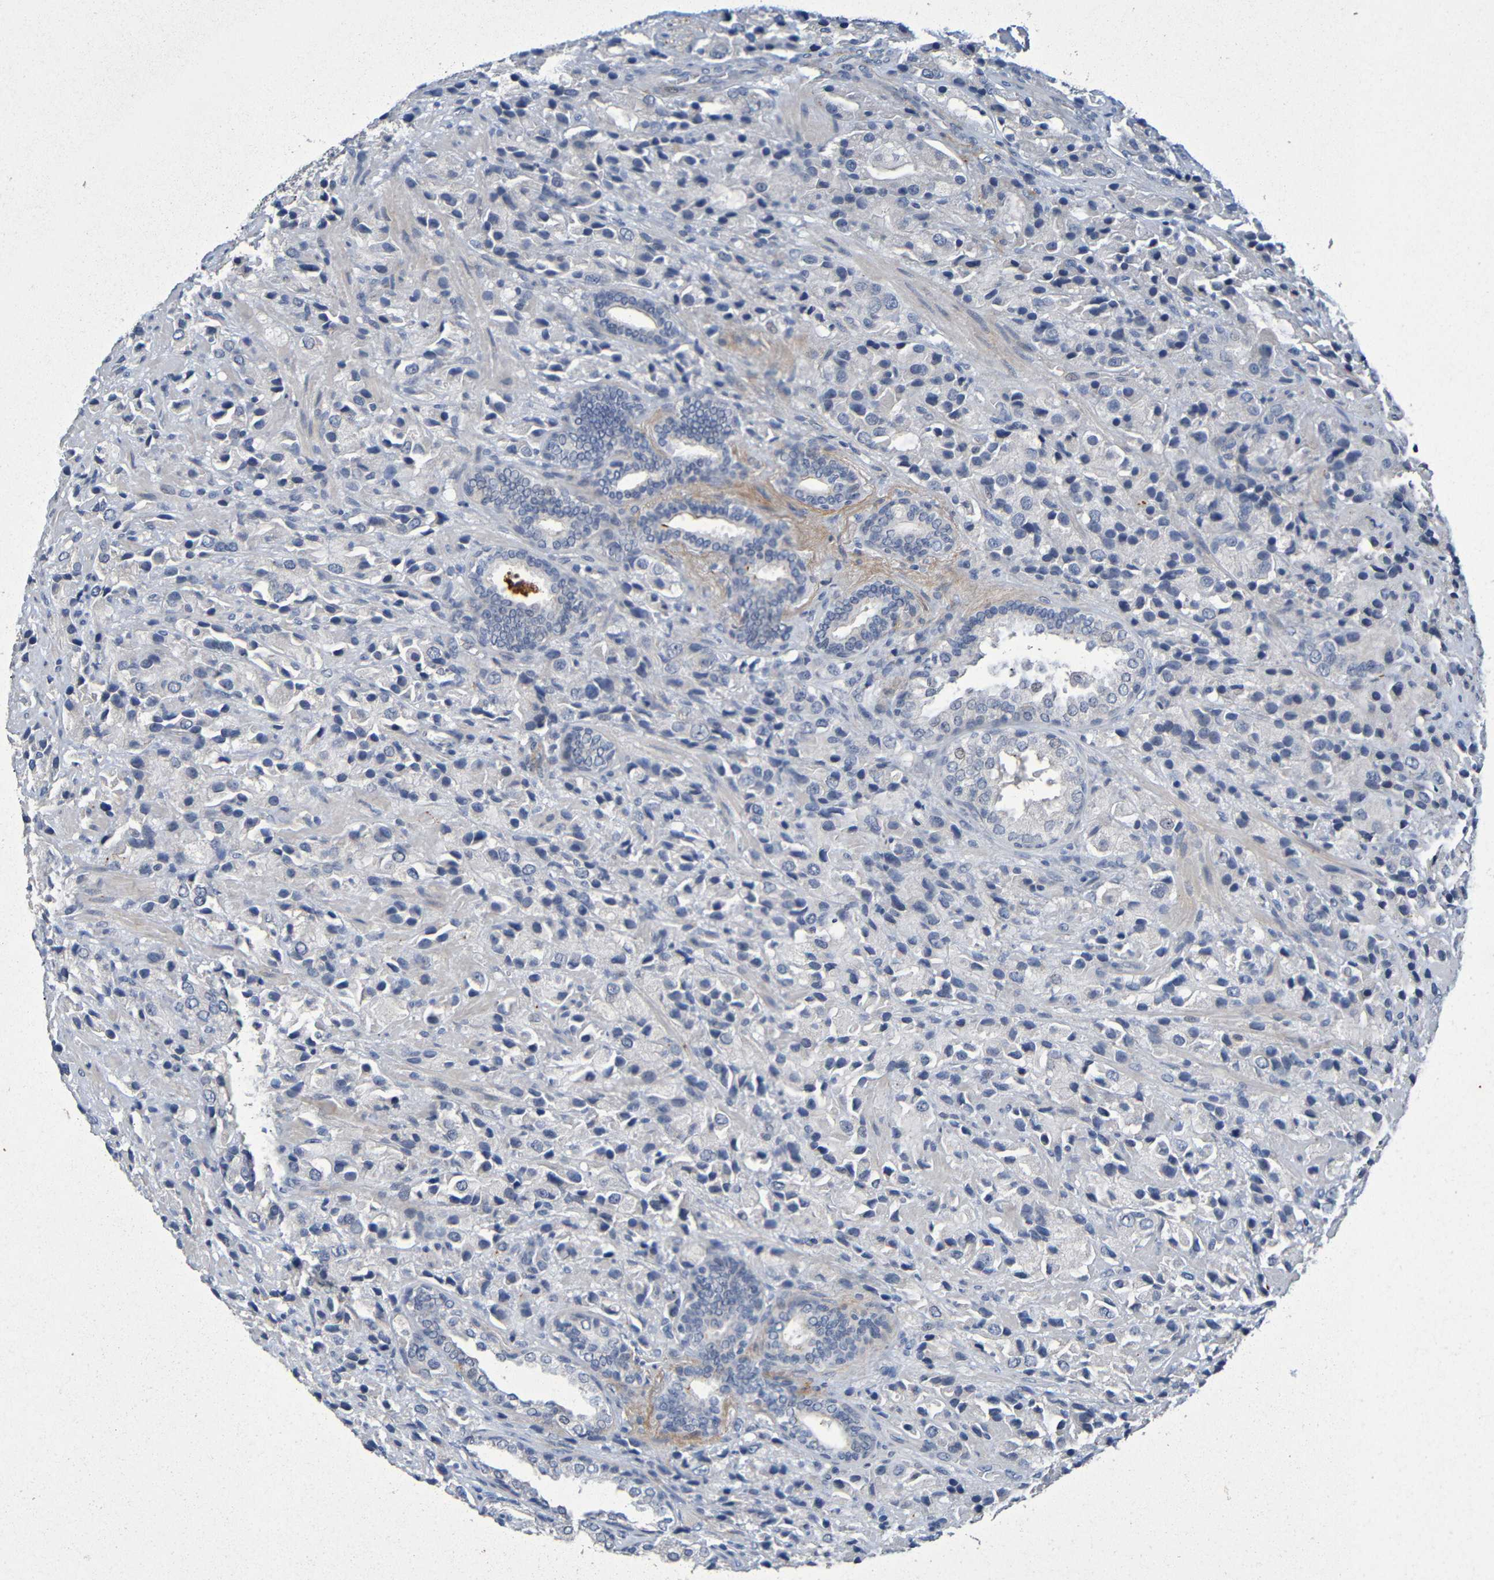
{"staining": {"intensity": "negative", "quantity": "none", "location": "none"}, "tissue": "prostate cancer", "cell_type": "Tumor cells", "image_type": "cancer", "snomed": [{"axis": "morphology", "description": "Adenocarcinoma, High grade"}, {"axis": "topography", "description": "Prostate"}], "caption": "This image is of prostate cancer stained with immunohistochemistry to label a protein in brown with the nuclei are counter-stained blue. There is no expression in tumor cells.", "gene": "IL10", "patient": {"sex": "male", "age": 70}}